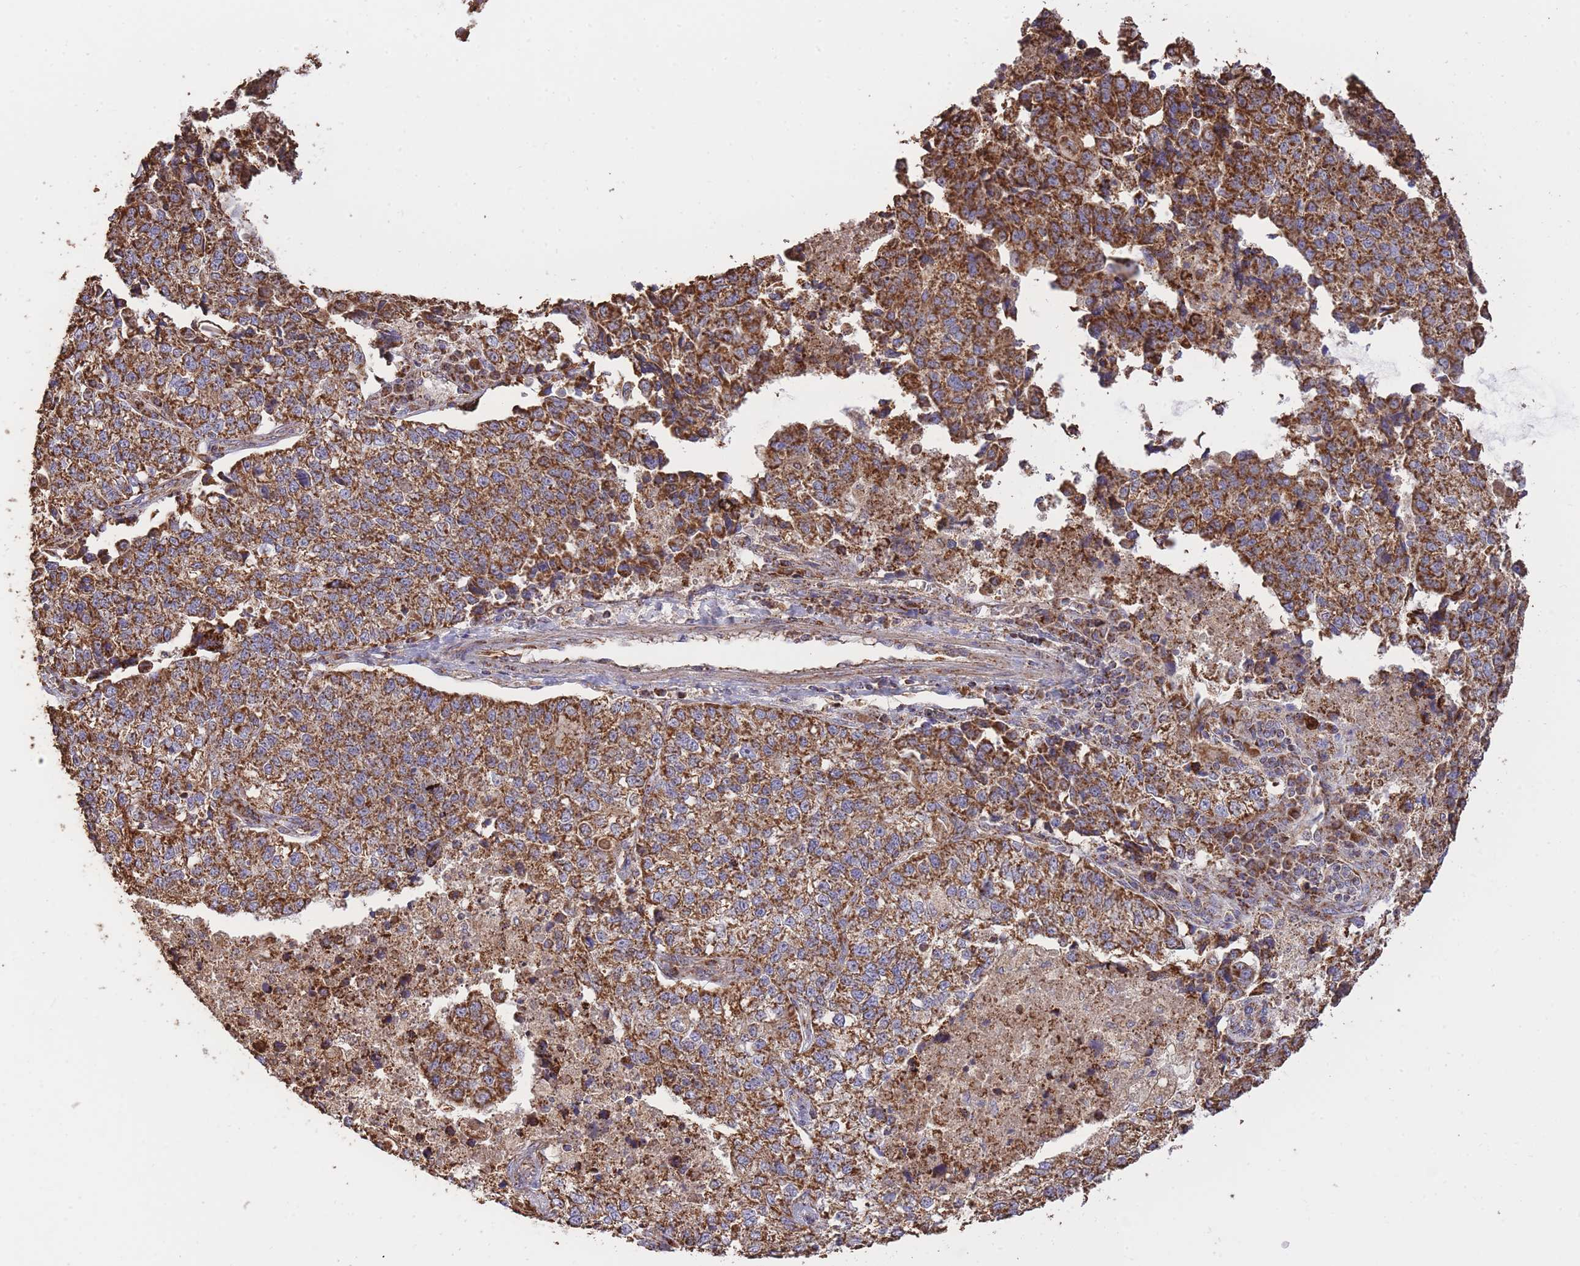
{"staining": {"intensity": "strong", "quantity": ">75%", "location": "cytoplasmic/membranous"}, "tissue": "lung cancer", "cell_type": "Tumor cells", "image_type": "cancer", "snomed": [{"axis": "morphology", "description": "Adenocarcinoma, NOS"}, {"axis": "topography", "description": "Lung"}], "caption": "Tumor cells display strong cytoplasmic/membranous positivity in about >75% of cells in lung cancer.", "gene": "PREP", "patient": {"sex": "male", "age": 49}}